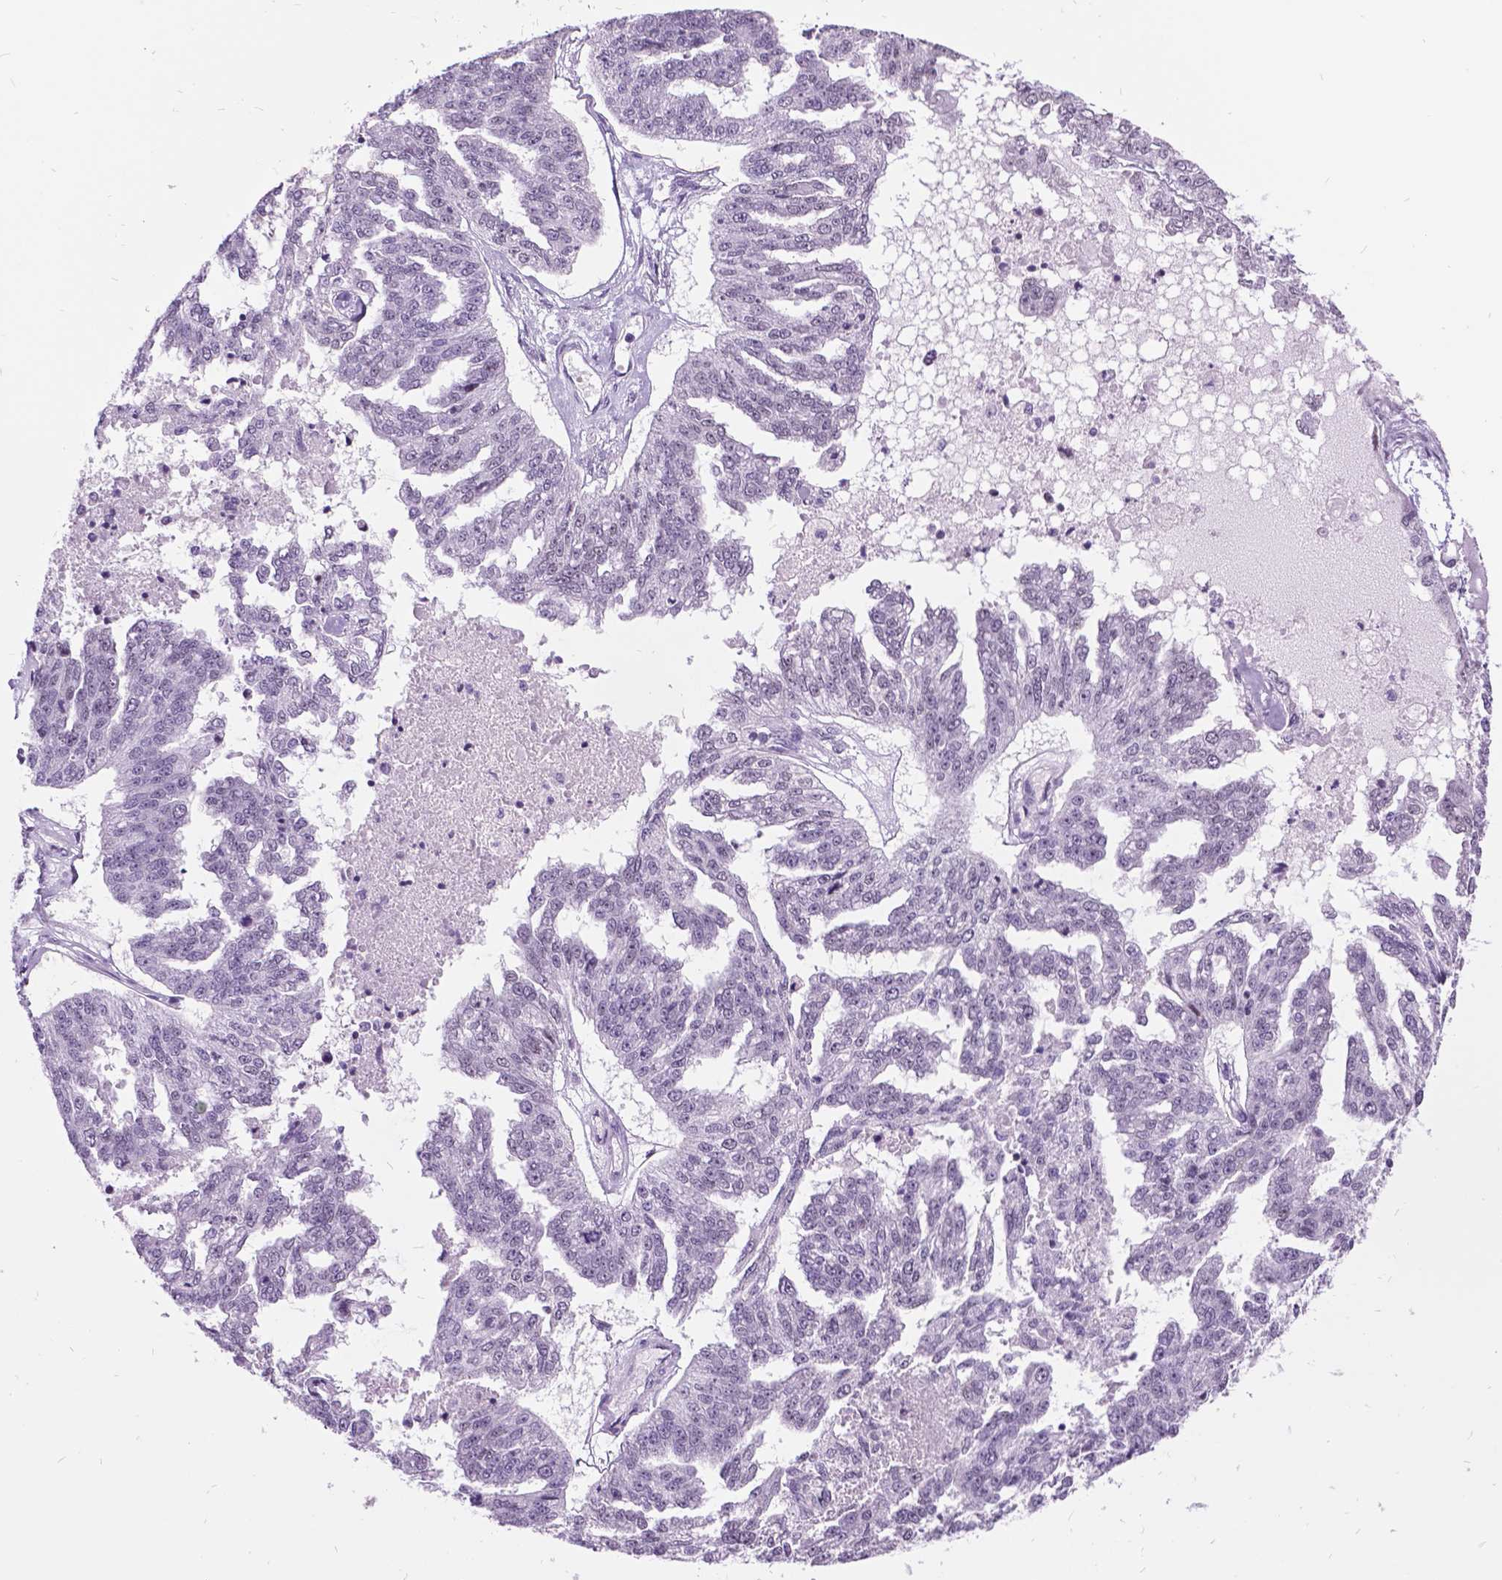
{"staining": {"intensity": "negative", "quantity": "none", "location": "none"}, "tissue": "ovarian cancer", "cell_type": "Tumor cells", "image_type": "cancer", "snomed": [{"axis": "morphology", "description": "Cystadenocarcinoma, serous, NOS"}, {"axis": "topography", "description": "Ovary"}], "caption": "IHC micrograph of ovarian serous cystadenocarcinoma stained for a protein (brown), which demonstrates no positivity in tumor cells. The staining is performed using DAB brown chromogen with nuclei counter-stained in using hematoxylin.", "gene": "DPF3", "patient": {"sex": "female", "age": 58}}